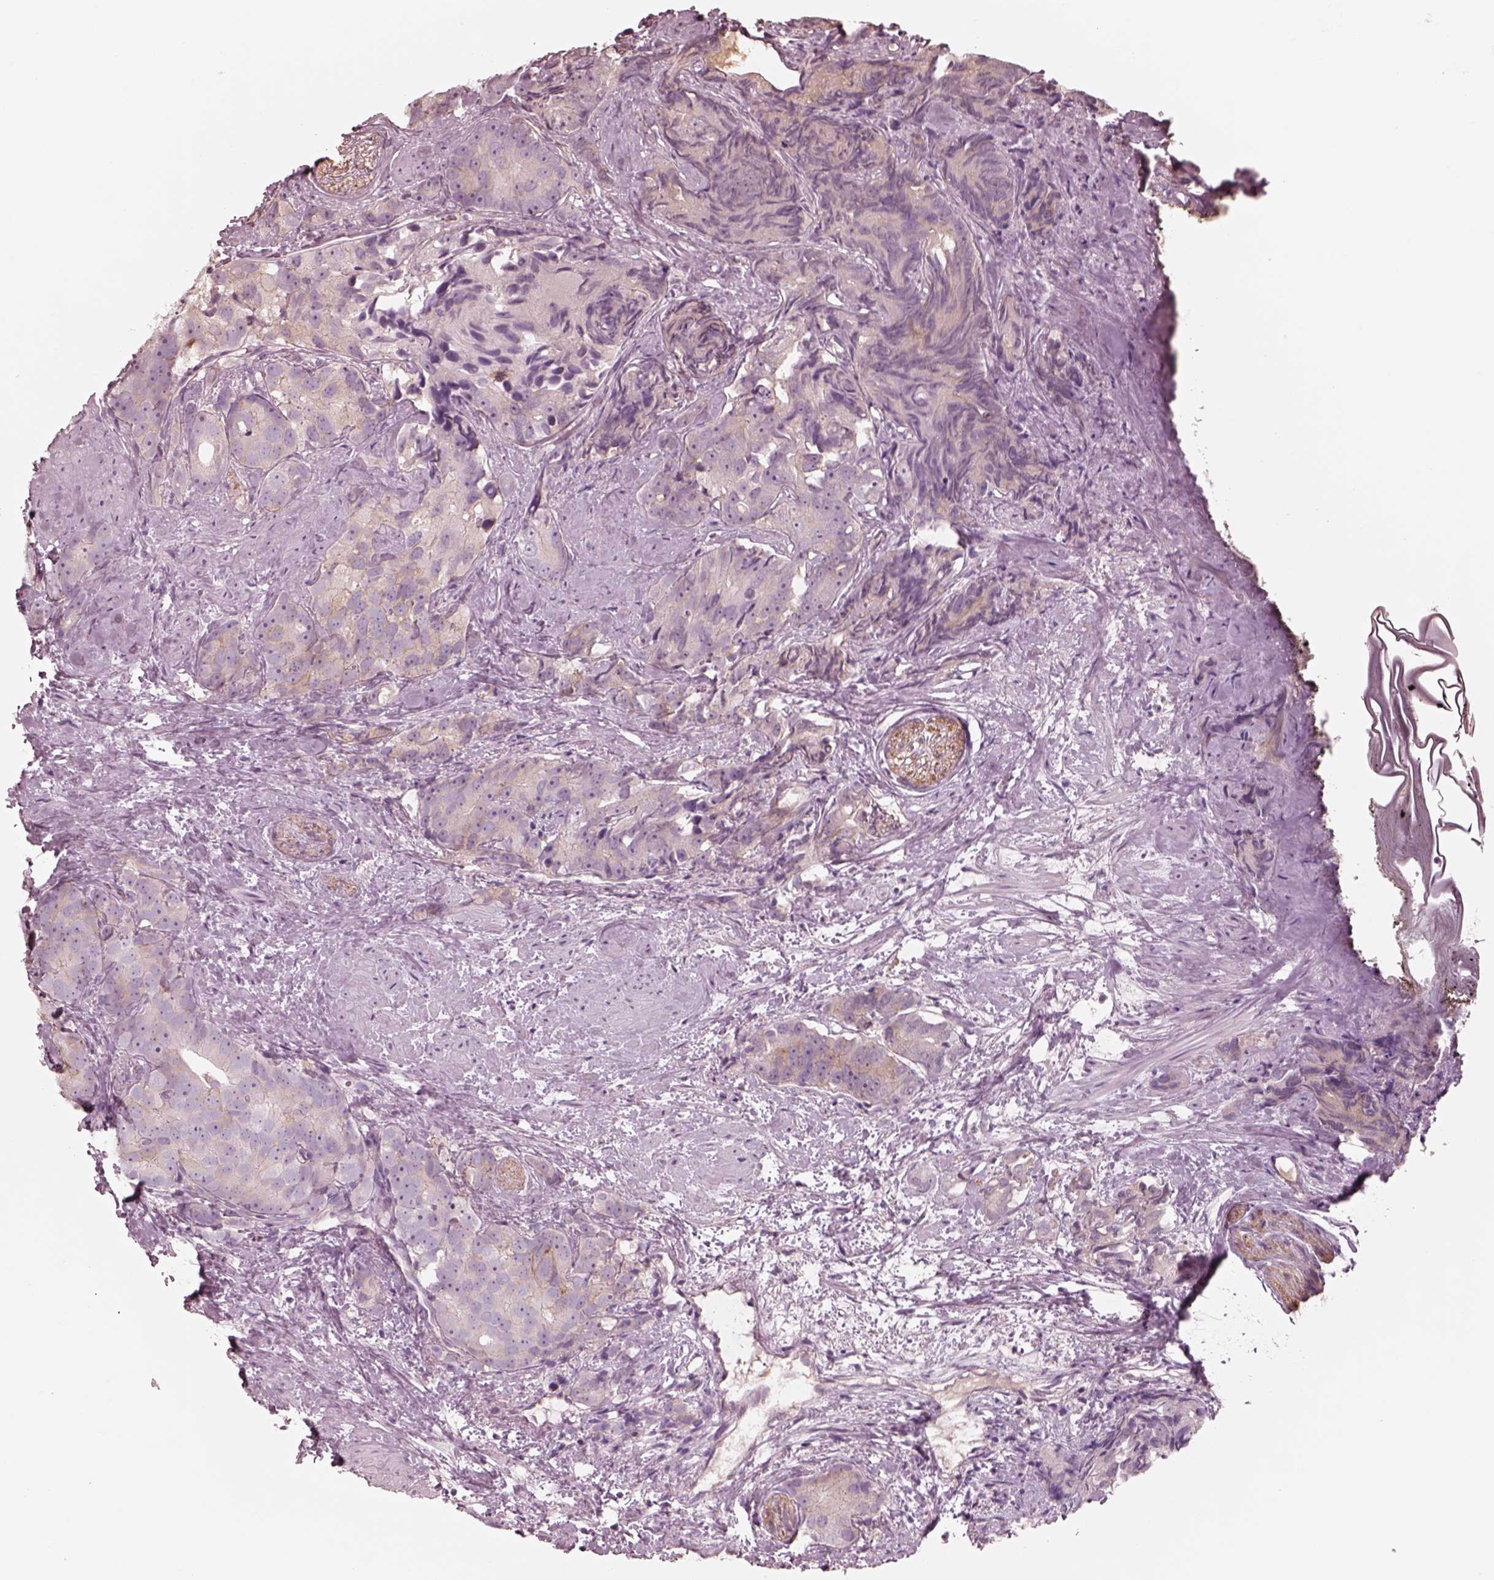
{"staining": {"intensity": "weak", "quantity": "<25%", "location": "cytoplasmic/membranous"}, "tissue": "prostate cancer", "cell_type": "Tumor cells", "image_type": "cancer", "snomed": [{"axis": "morphology", "description": "Adenocarcinoma, High grade"}, {"axis": "topography", "description": "Prostate"}], "caption": "Prostate cancer (high-grade adenocarcinoma) was stained to show a protein in brown. There is no significant positivity in tumor cells.", "gene": "GPRIN1", "patient": {"sex": "male", "age": 90}}